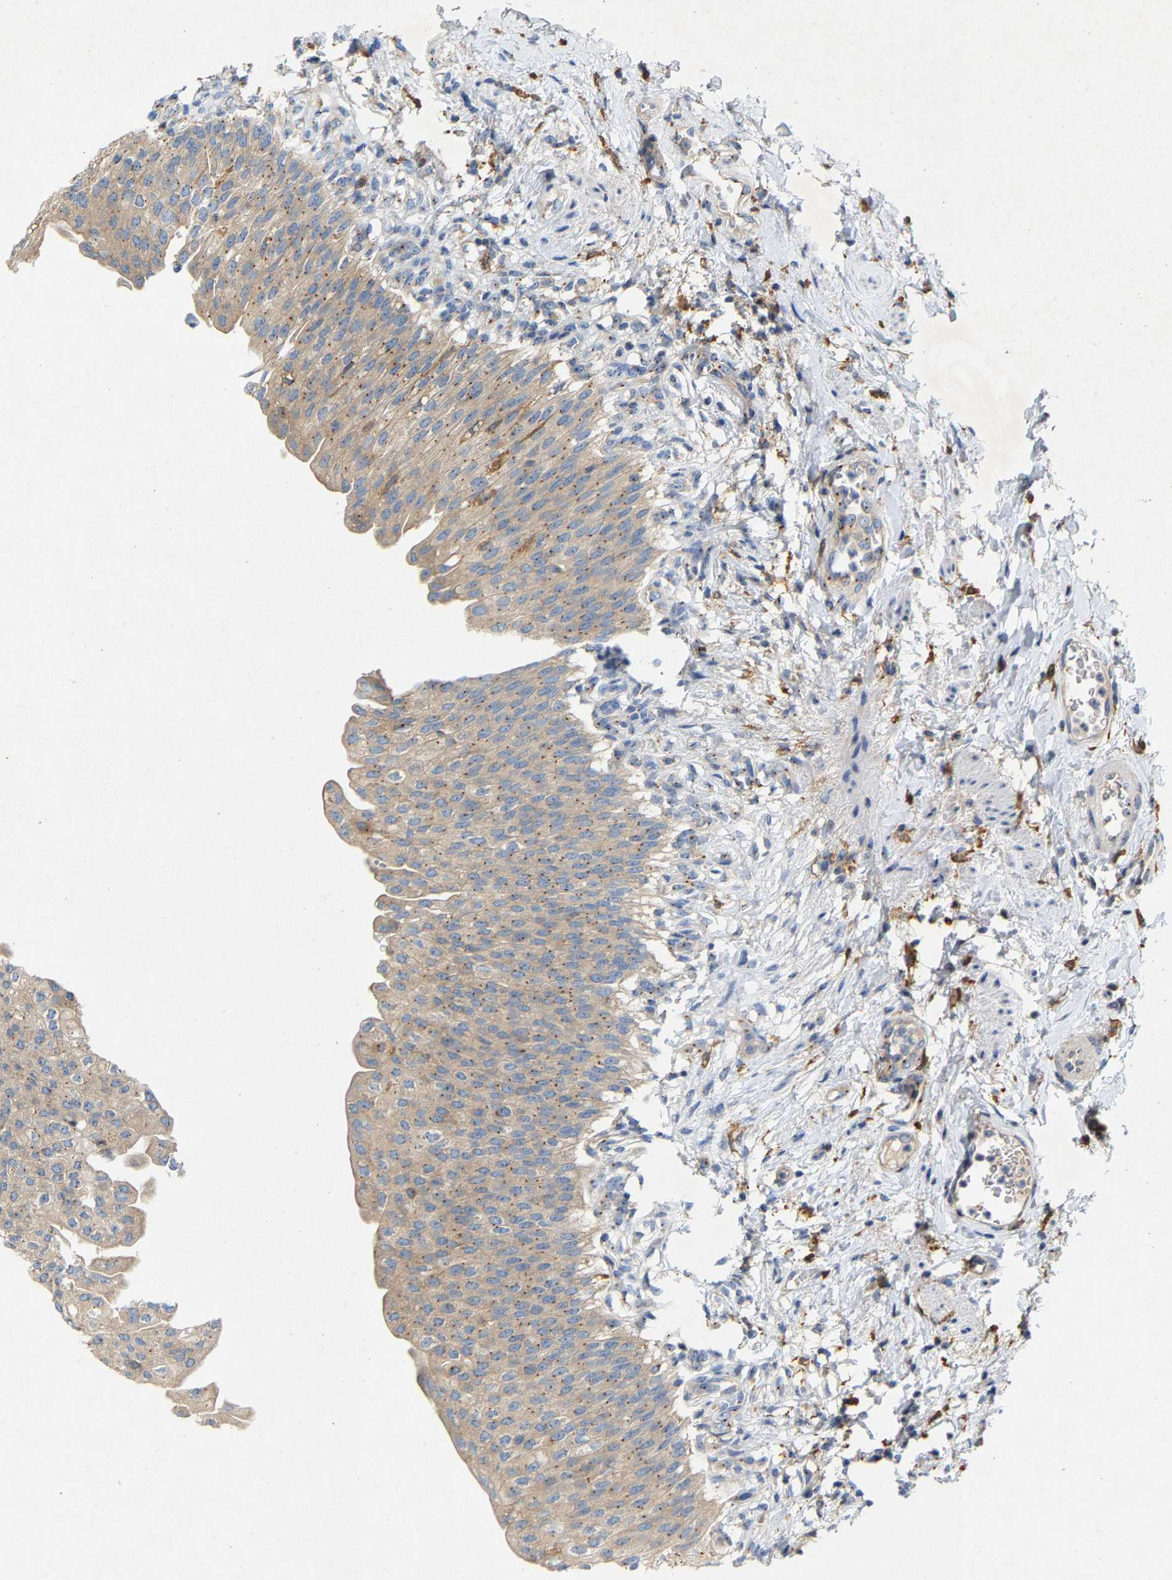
{"staining": {"intensity": "moderate", "quantity": ">75%", "location": "cytoplasmic/membranous"}, "tissue": "urinary bladder", "cell_type": "Urothelial cells", "image_type": "normal", "snomed": [{"axis": "morphology", "description": "Normal tissue, NOS"}, {"axis": "topography", "description": "Urinary bladder"}], "caption": "Immunohistochemical staining of unremarkable urinary bladder exhibits moderate cytoplasmic/membranous protein positivity in approximately >75% of urothelial cells.", "gene": "PCNT", "patient": {"sex": "female", "age": 60}}